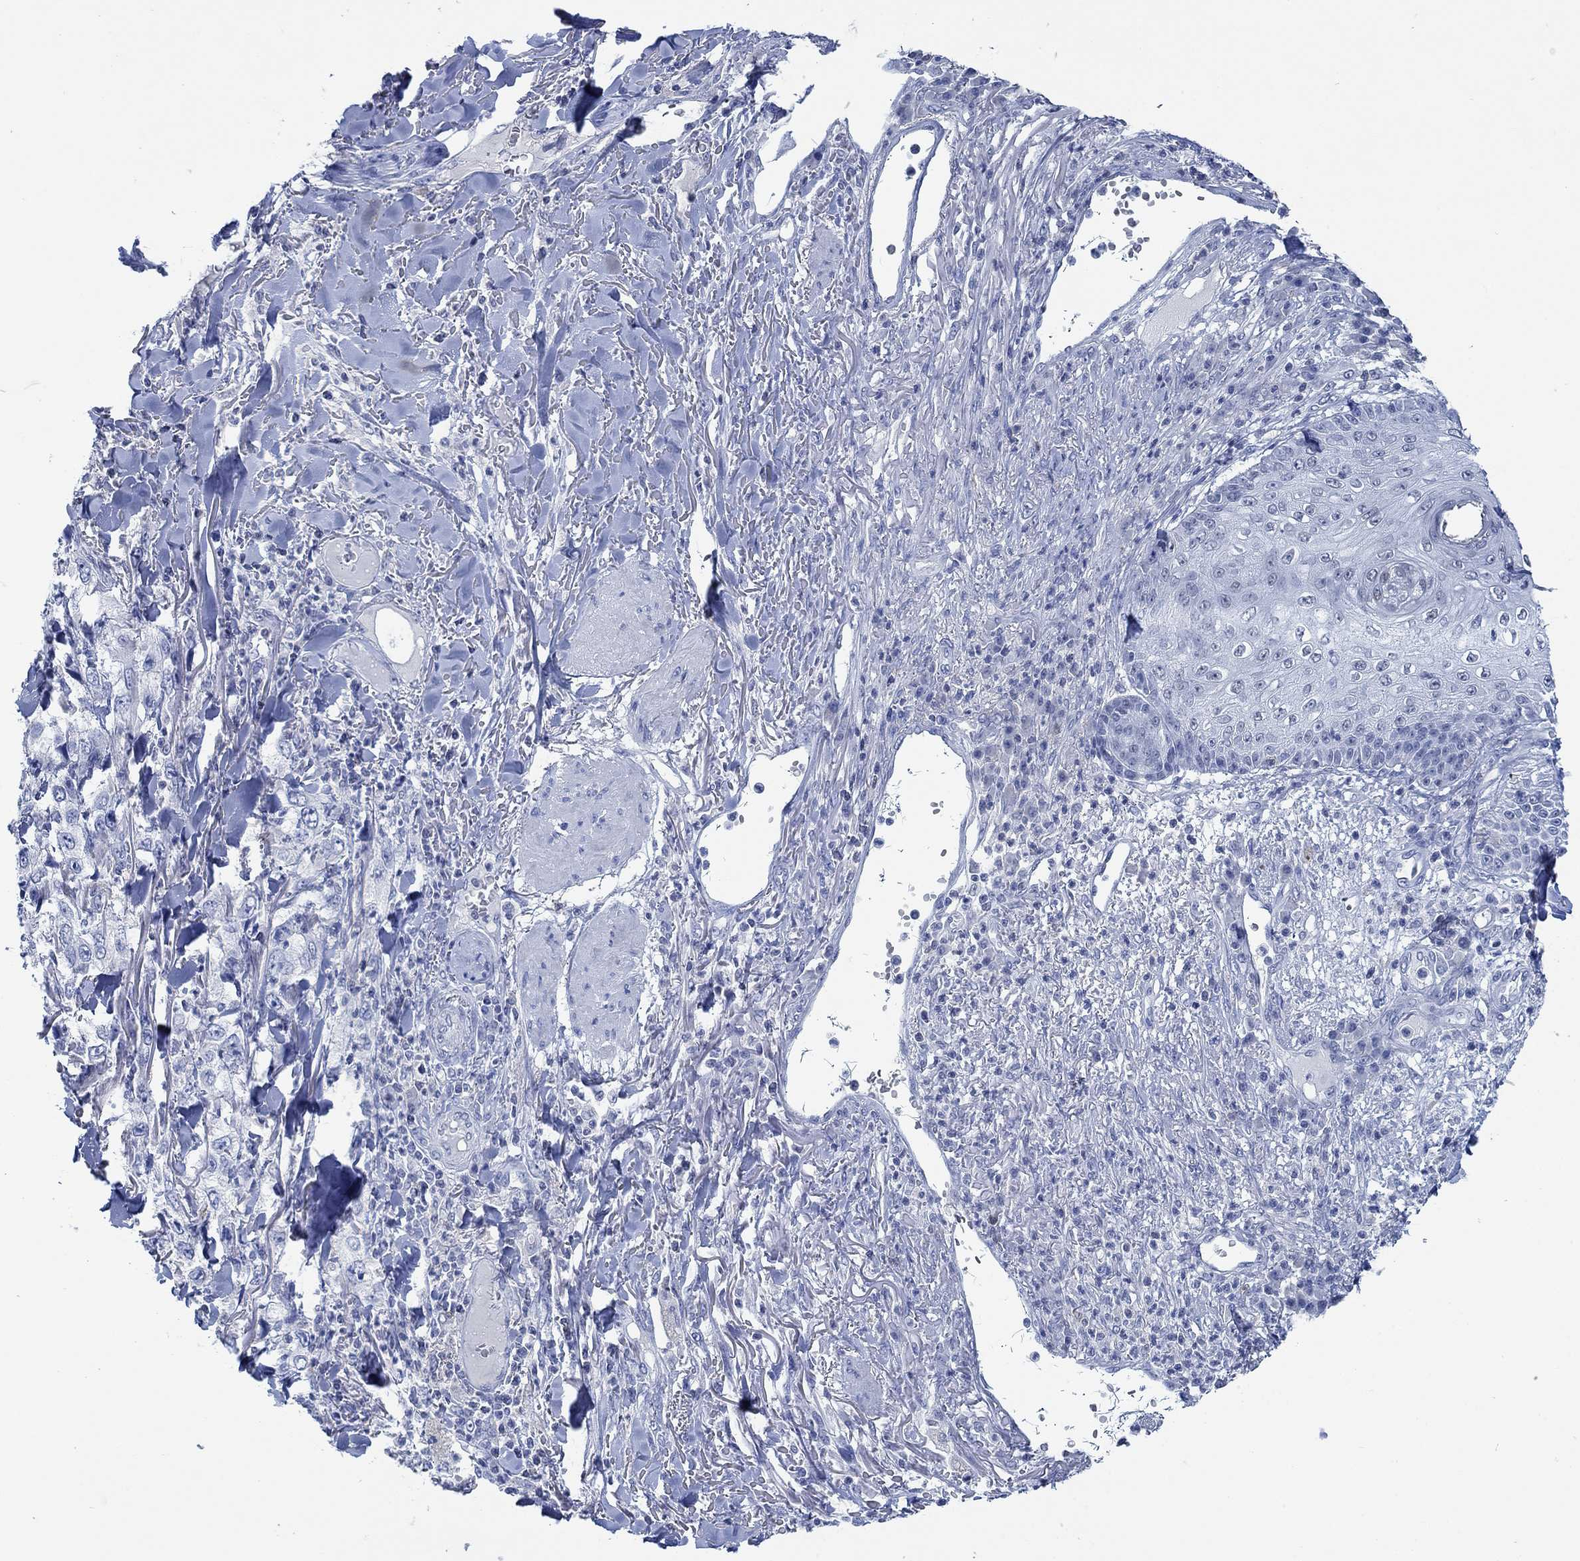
{"staining": {"intensity": "negative", "quantity": "none", "location": "none"}, "tissue": "skin cancer", "cell_type": "Tumor cells", "image_type": "cancer", "snomed": [{"axis": "morphology", "description": "Squamous cell carcinoma, NOS"}, {"axis": "topography", "description": "Skin"}], "caption": "This histopathology image is of squamous cell carcinoma (skin) stained with immunohistochemistry (IHC) to label a protein in brown with the nuclei are counter-stained blue. There is no positivity in tumor cells. (Stains: DAB (3,3'-diaminobenzidine) IHC with hematoxylin counter stain, Microscopy: brightfield microscopy at high magnification).", "gene": "PPP1R17", "patient": {"sex": "male", "age": 82}}